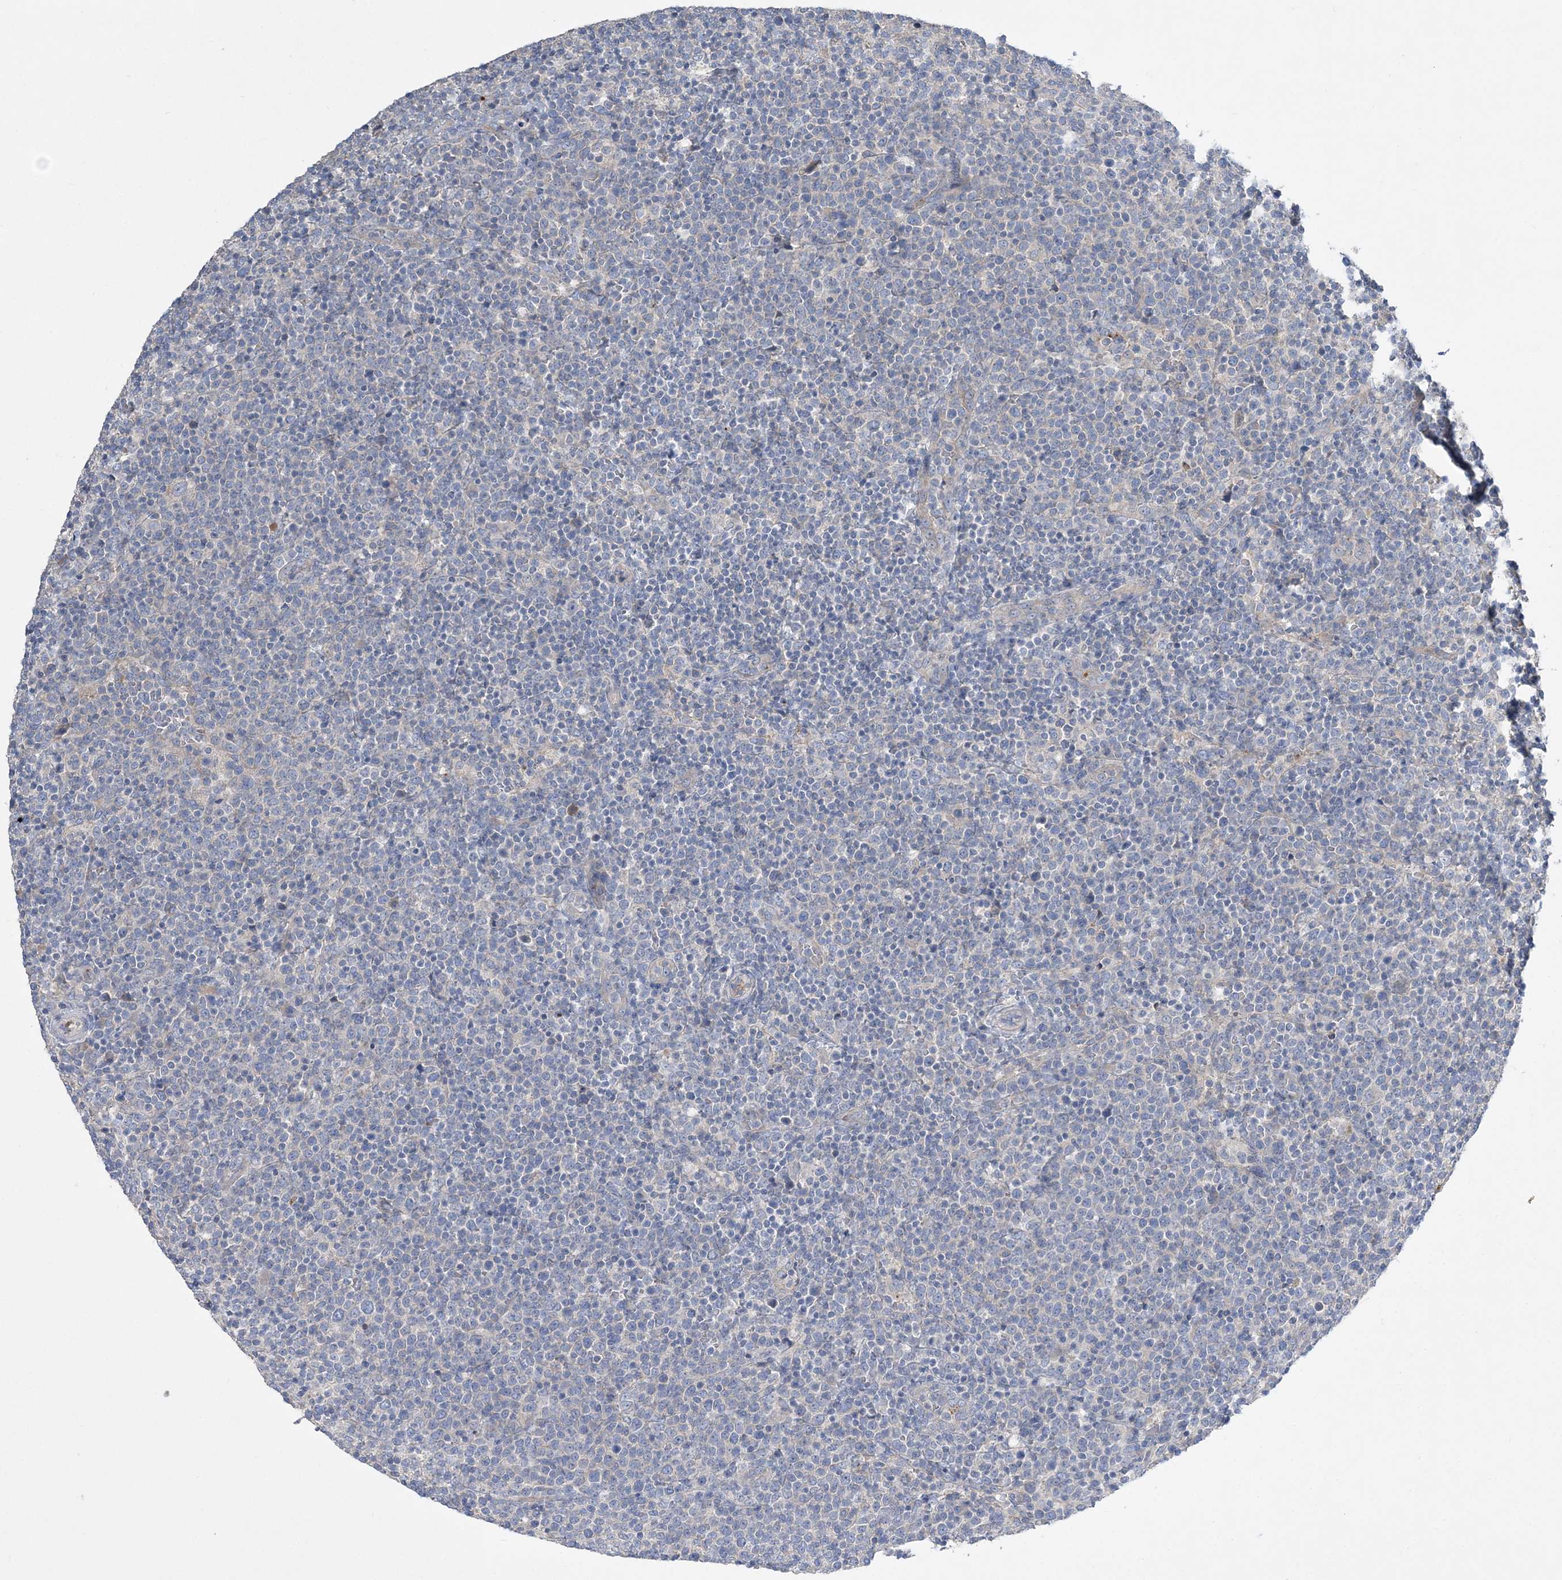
{"staining": {"intensity": "negative", "quantity": "none", "location": "none"}, "tissue": "lymphoma", "cell_type": "Tumor cells", "image_type": "cancer", "snomed": [{"axis": "morphology", "description": "Malignant lymphoma, non-Hodgkin's type, High grade"}, {"axis": "topography", "description": "Lymph node"}], "caption": "There is no significant staining in tumor cells of lymphoma. (DAB (3,3'-diaminobenzidine) immunohistochemistry visualized using brightfield microscopy, high magnification).", "gene": "ADCK2", "patient": {"sex": "male", "age": 61}}